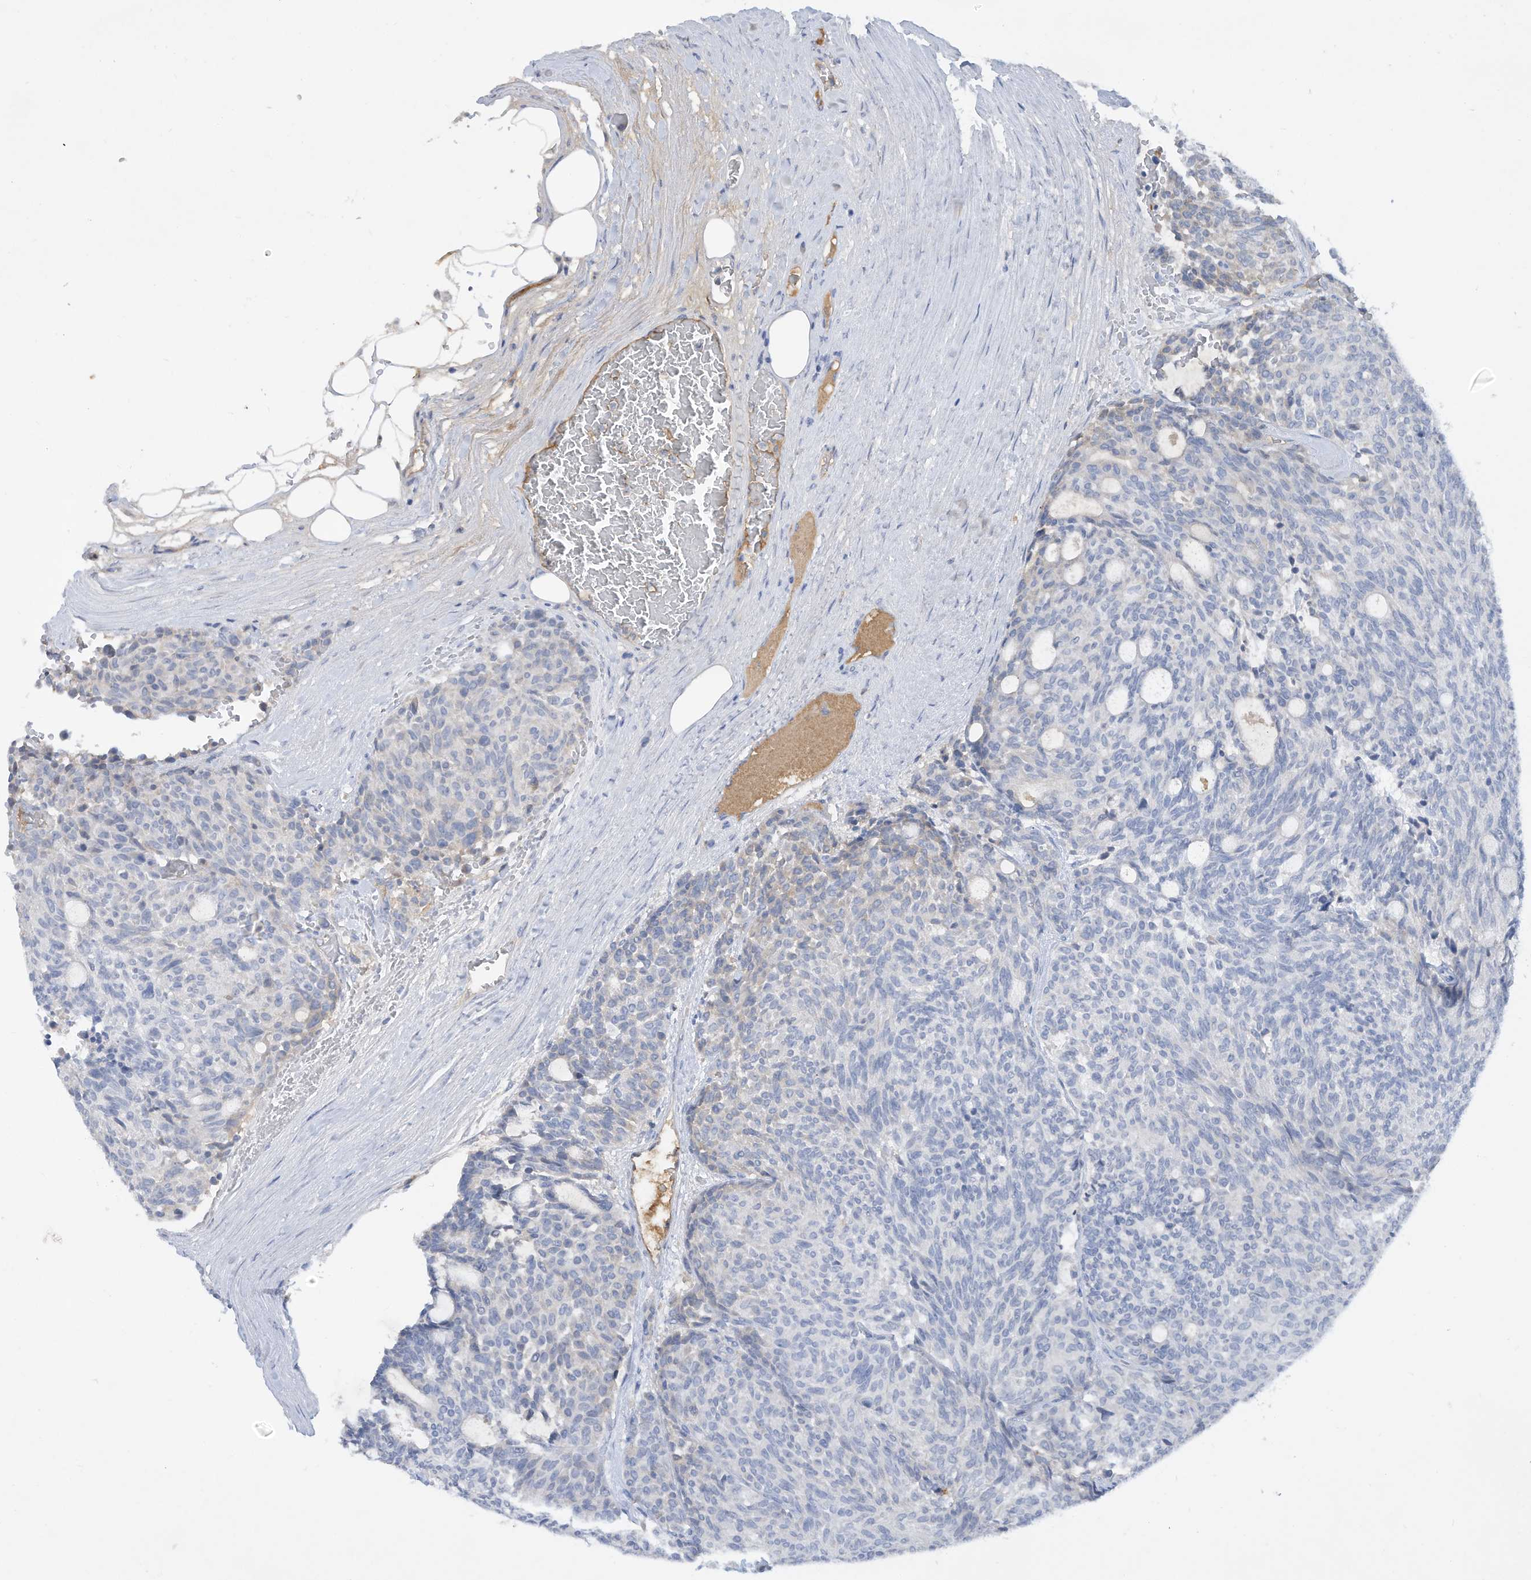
{"staining": {"intensity": "negative", "quantity": "none", "location": "none"}, "tissue": "carcinoid", "cell_type": "Tumor cells", "image_type": "cancer", "snomed": [{"axis": "morphology", "description": "Carcinoid, malignant, NOS"}, {"axis": "topography", "description": "Pancreas"}], "caption": "Tumor cells show no significant expression in malignant carcinoid.", "gene": "HAS3", "patient": {"sex": "female", "age": 54}}